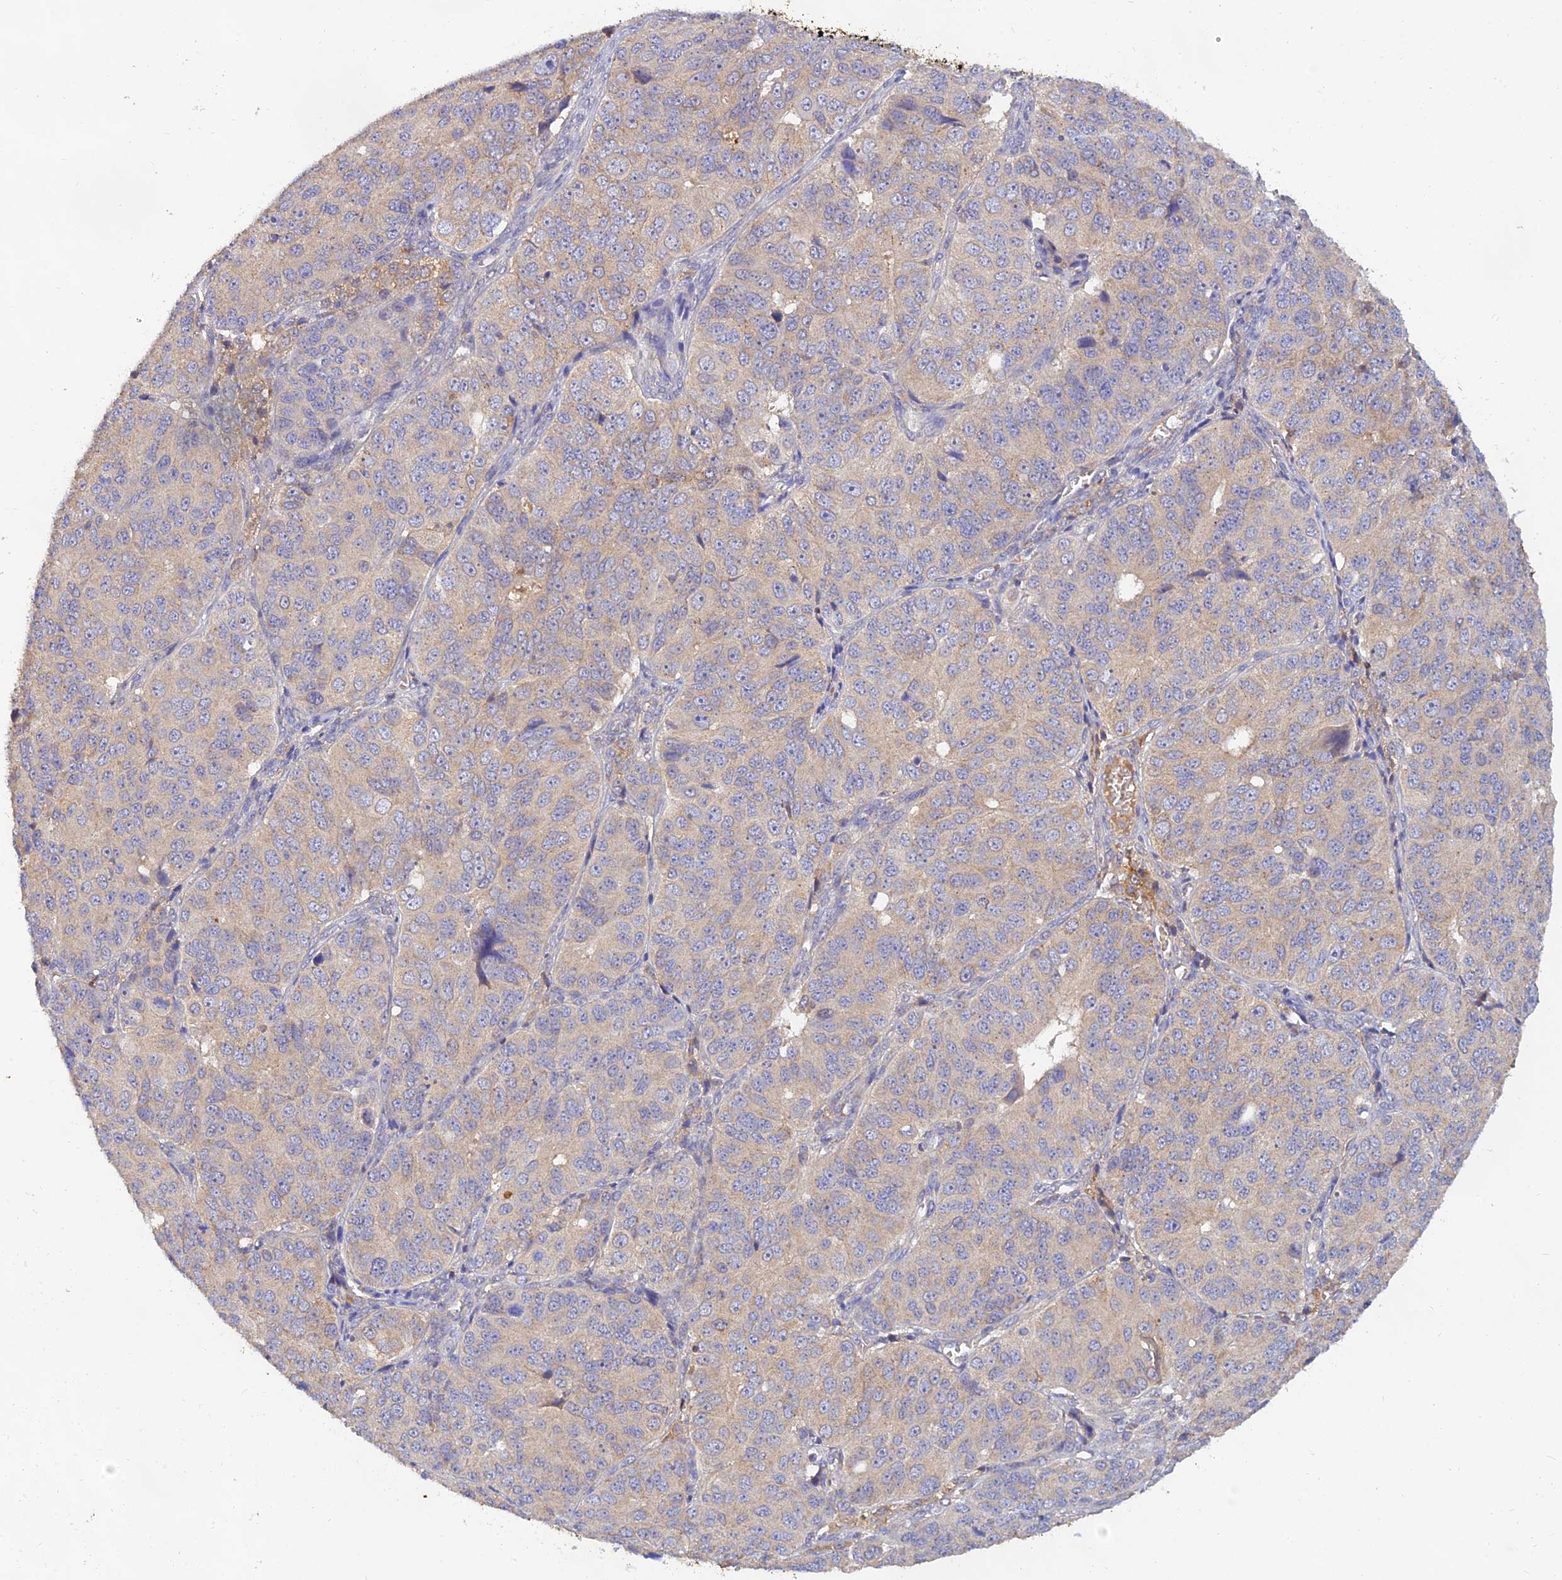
{"staining": {"intensity": "weak", "quantity": "<25%", "location": "cytoplasmic/membranous"}, "tissue": "ovarian cancer", "cell_type": "Tumor cells", "image_type": "cancer", "snomed": [{"axis": "morphology", "description": "Carcinoma, endometroid"}, {"axis": "topography", "description": "Ovary"}], "caption": "IHC histopathology image of neoplastic tissue: human ovarian endometroid carcinoma stained with DAB reveals no significant protein positivity in tumor cells.", "gene": "ACSM5", "patient": {"sex": "female", "age": 51}}